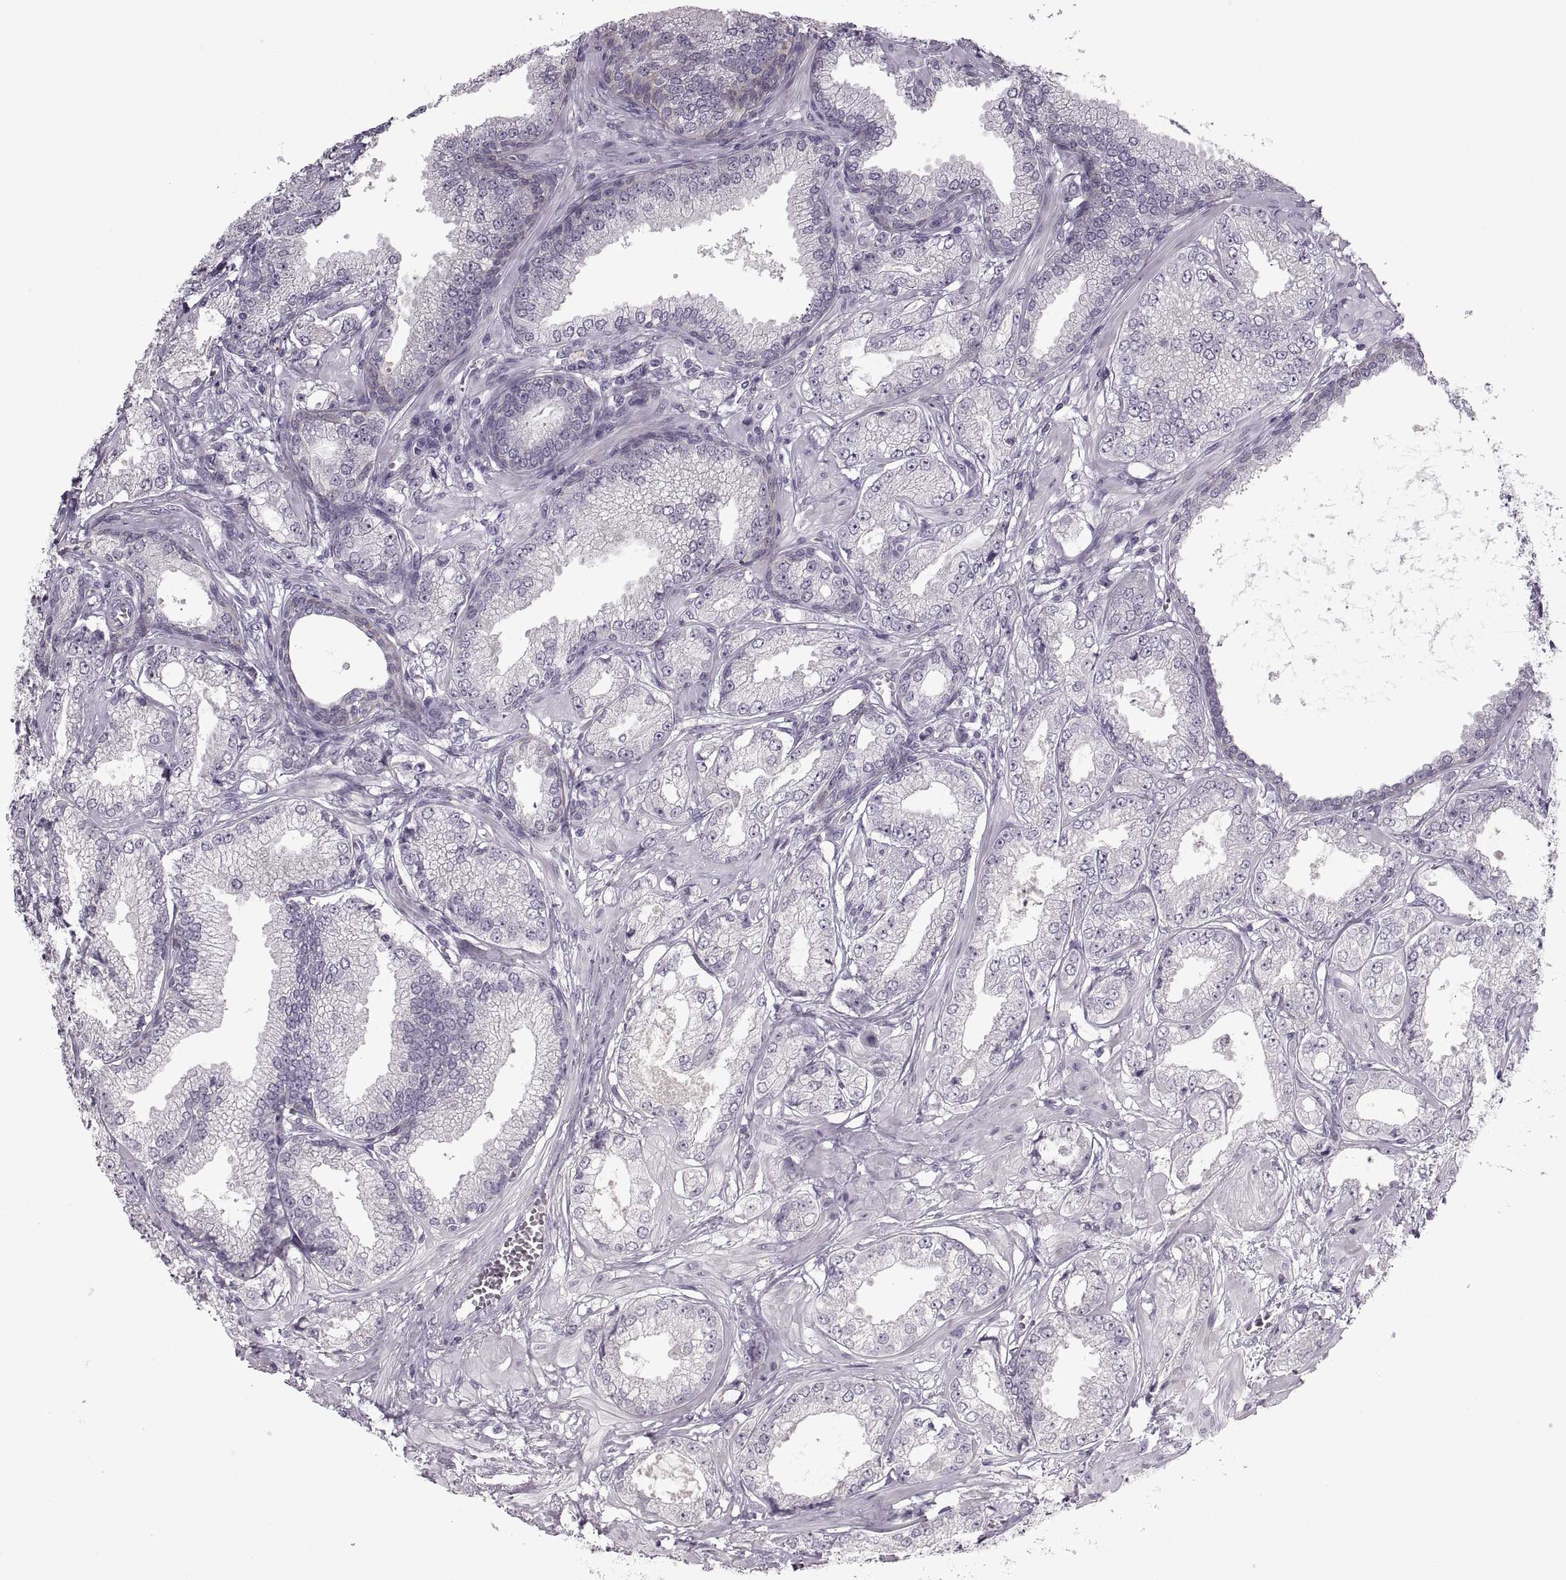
{"staining": {"intensity": "negative", "quantity": "none", "location": "none"}, "tissue": "prostate cancer", "cell_type": "Tumor cells", "image_type": "cancer", "snomed": [{"axis": "morphology", "description": "Adenocarcinoma, NOS"}, {"axis": "topography", "description": "Prostate"}], "caption": "Human adenocarcinoma (prostate) stained for a protein using immunohistochemistry exhibits no expression in tumor cells.", "gene": "MGAT4D", "patient": {"sex": "male", "age": 64}}